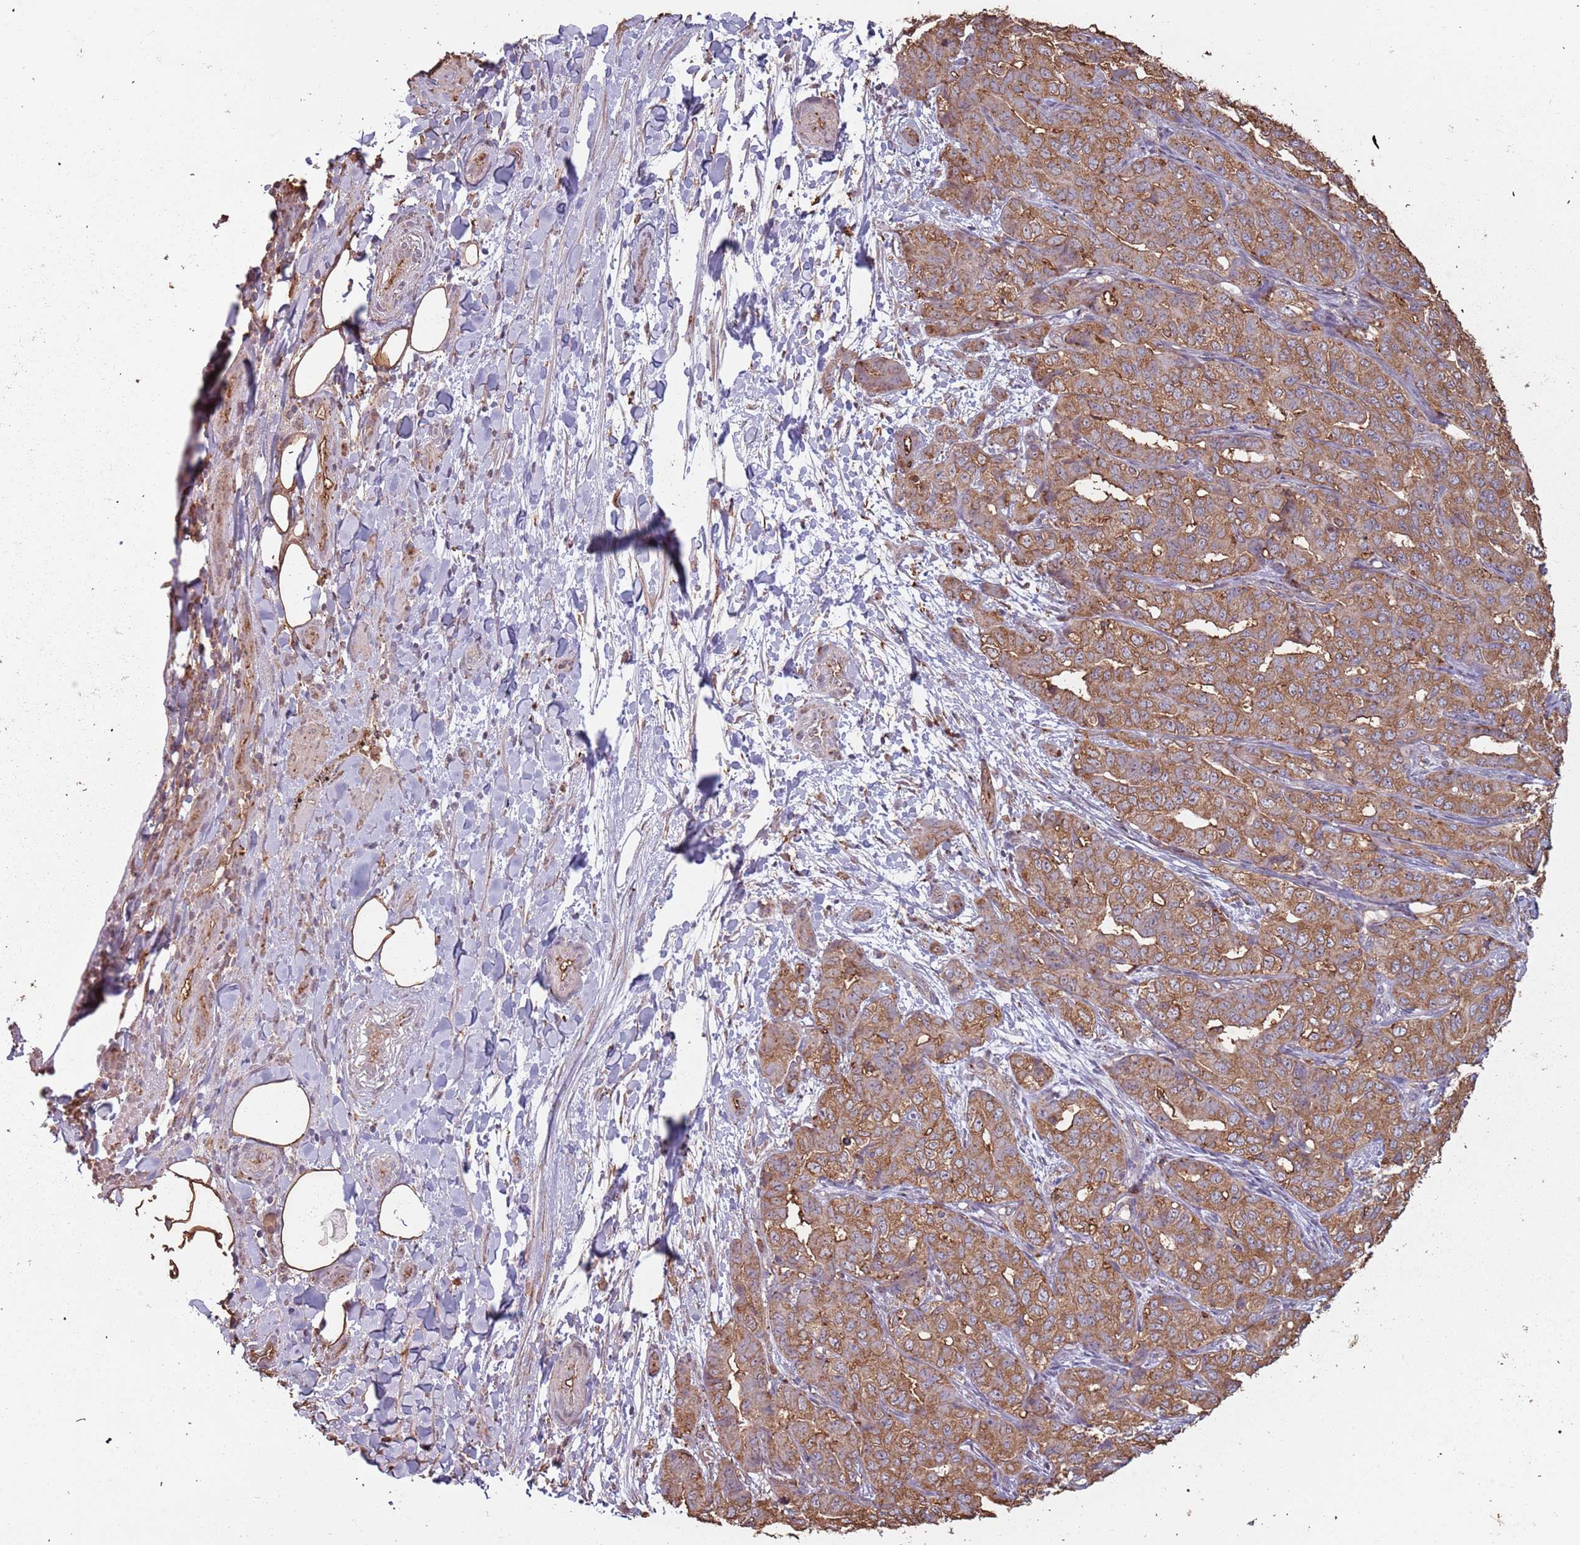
{"staining": {"intensity": "moderate", "quantity": ">75%", "location": "cytoplasmic/membranous"}, "tissue": "liver cancer", "cell_type": "Tumor cells", "image_type": "cancer", "snomed": [{"axis": "morphology", "description": "Cholangiocarcinoma"}, {"axis": "topography", "description": "Liver"}], "caption": "Liver cancer was stained to show a protein in brown. There is medium levels of moderate cytoplasmic/membranous expression in about >75% of tumor cells.", "gene": "ATOSB", "patient": {"sex": "male", "age": 59}}